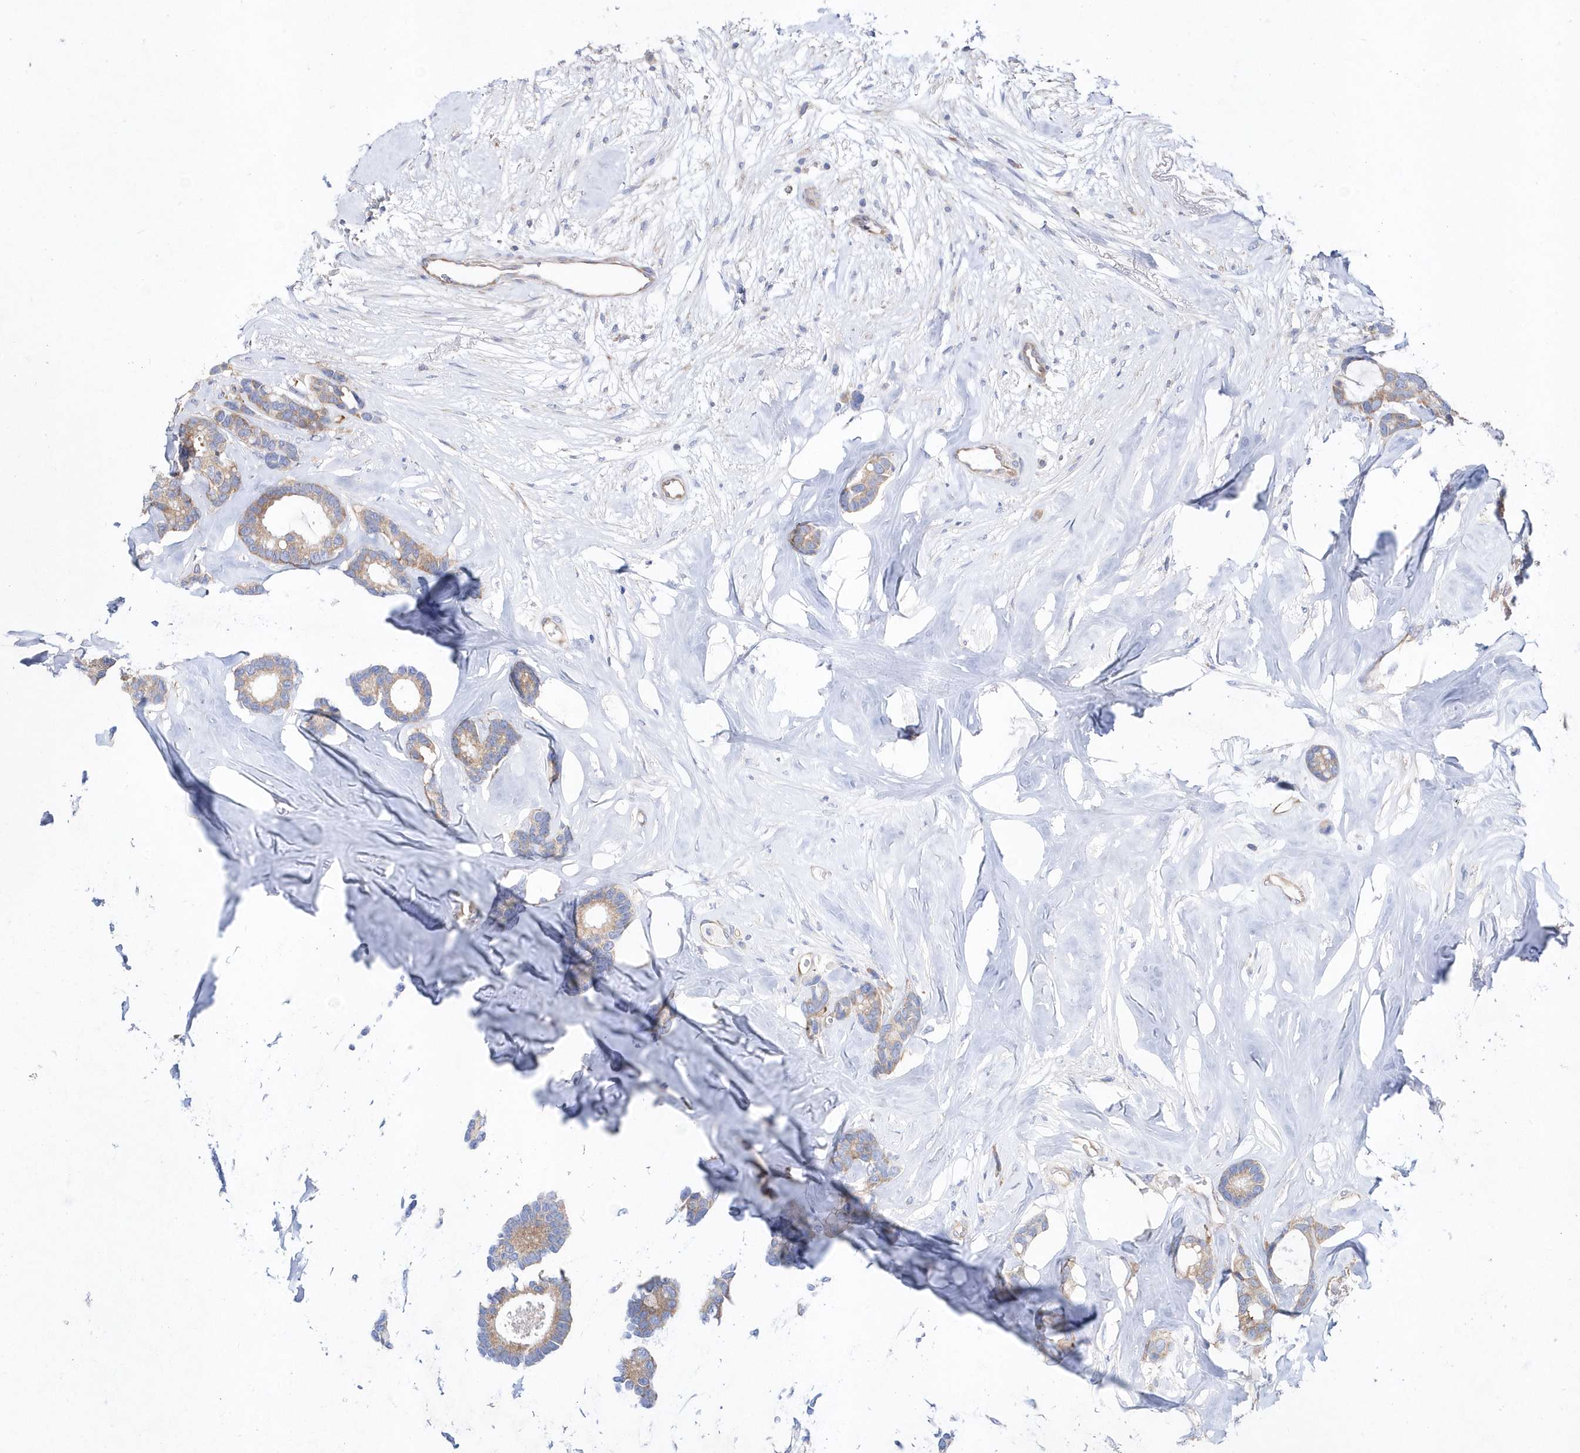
{"staining": {"intensity": "weak", "quantity": ">75%", "location": "cytoplasmic/membranous"}, "tissue": "breast cancer", "cell_type": "Tumor cells", "image_type": "cancer", "snomed": [{"axis": "morphology", "description": "Duct carcinoma"}, {"axis": "topography", "description": "Breast"}], "caption": "Immunohistochemical staining of breast intraductal carcinoma demonstrates low levels of weak cytoplasmic/membranous staining in about >75% of tumor cells. The staining was performed using DAB, with brown indicating positive protein expression. Nuclei are stained blue with hematoxylin.", "gene": "JKAMP", "patient": {"sex": "female", "age": 87}}